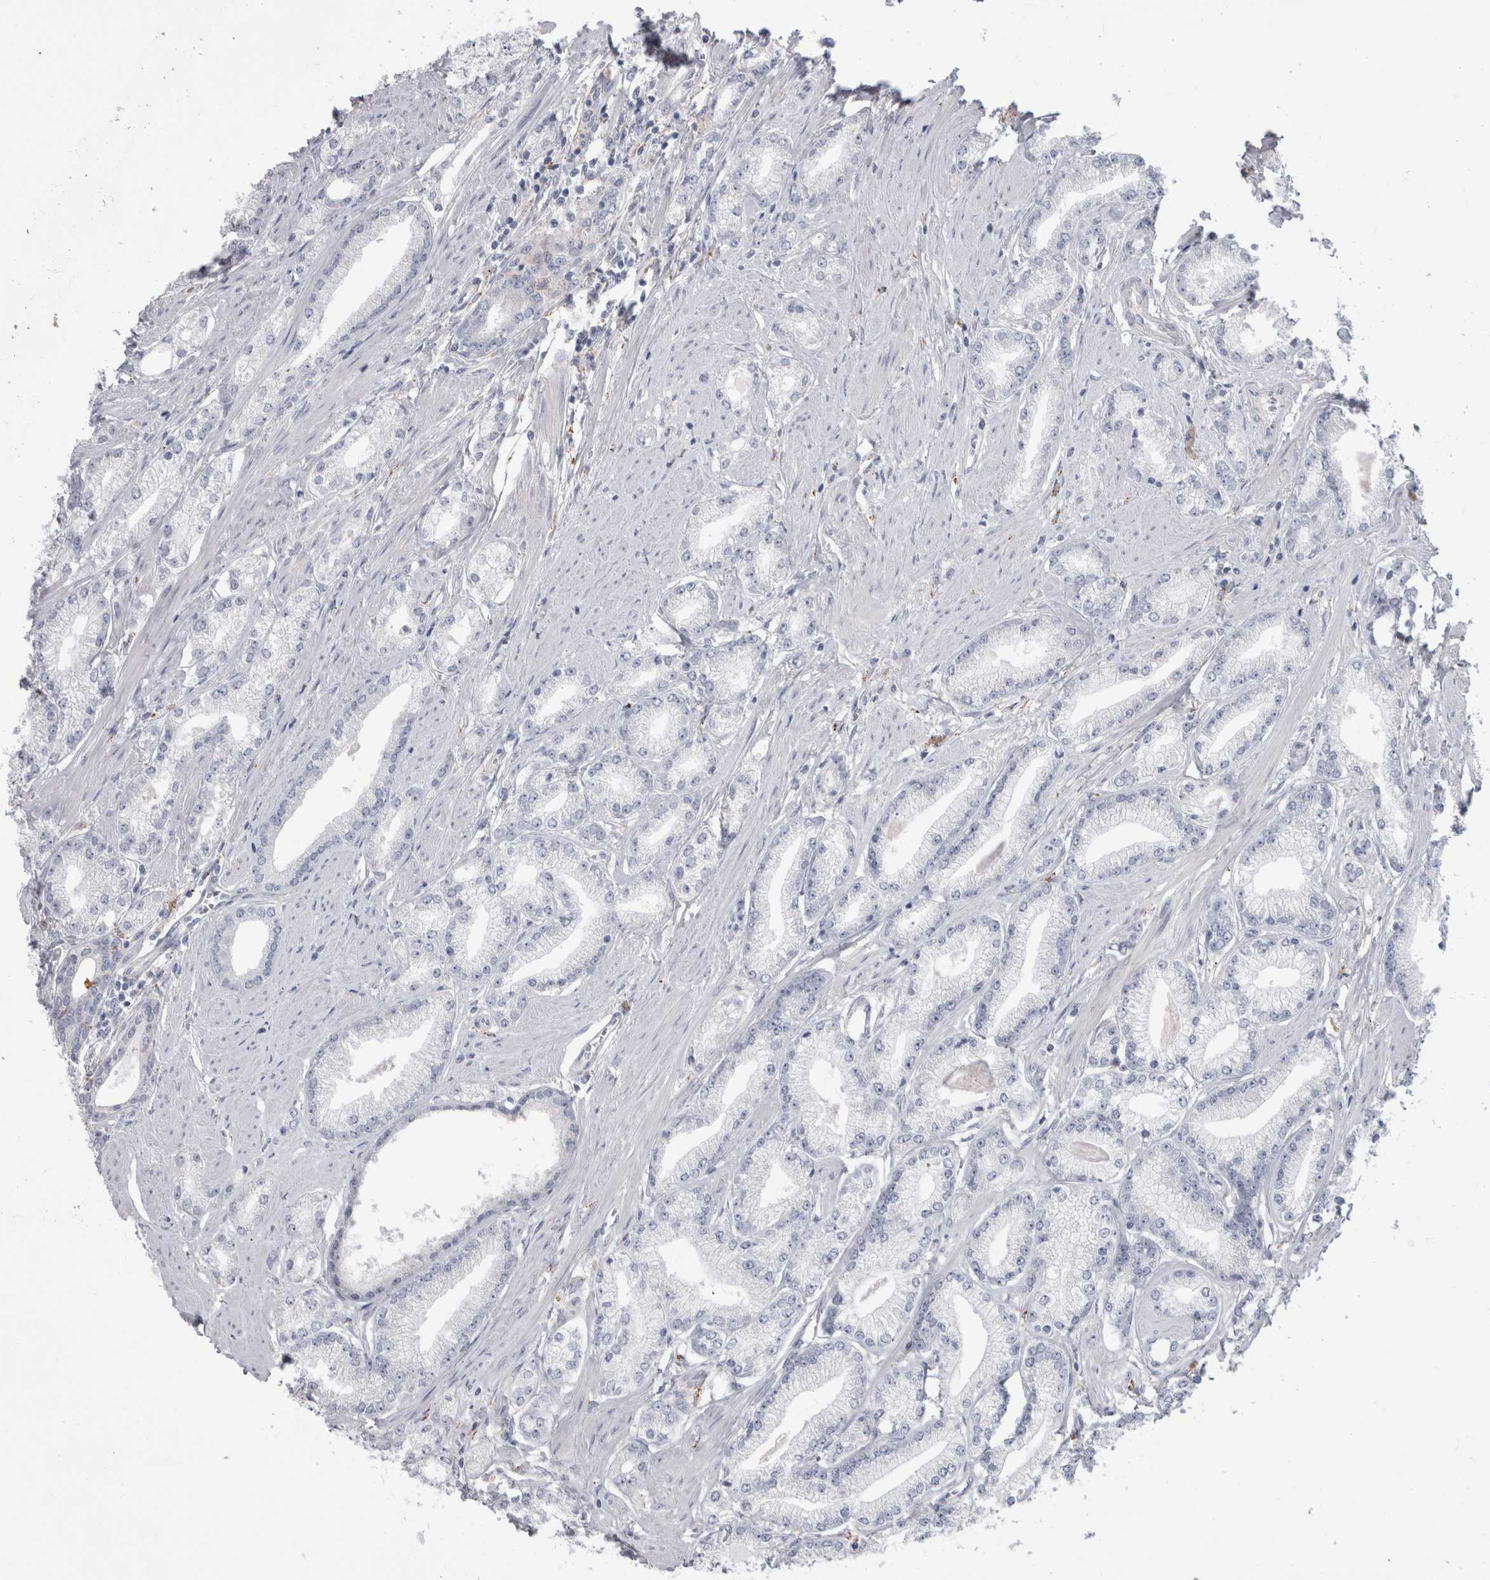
{"staining": {"intensity": "negative", "quantity": "none", "location": "none"}, "tissue": "prostate cancer", "cell_type": "Tumor cells", "image_type": "cancer", "snomed": [{"axis": "morphology", "description": "Adenocarcinoma, Low grade"}, {"axis": "topography", "description": "Prostate"}], "caption": "Immunohistochemistry (IHC) image of neoplastic tissue: prostate low-grade adenocarcinoma stained with DAB (3,3'-diaminobenzidine) demonstrates no significant protein positivity in tumor cells.", "gene": "GATM", "patient": {"sex": "male", "age": 62}}